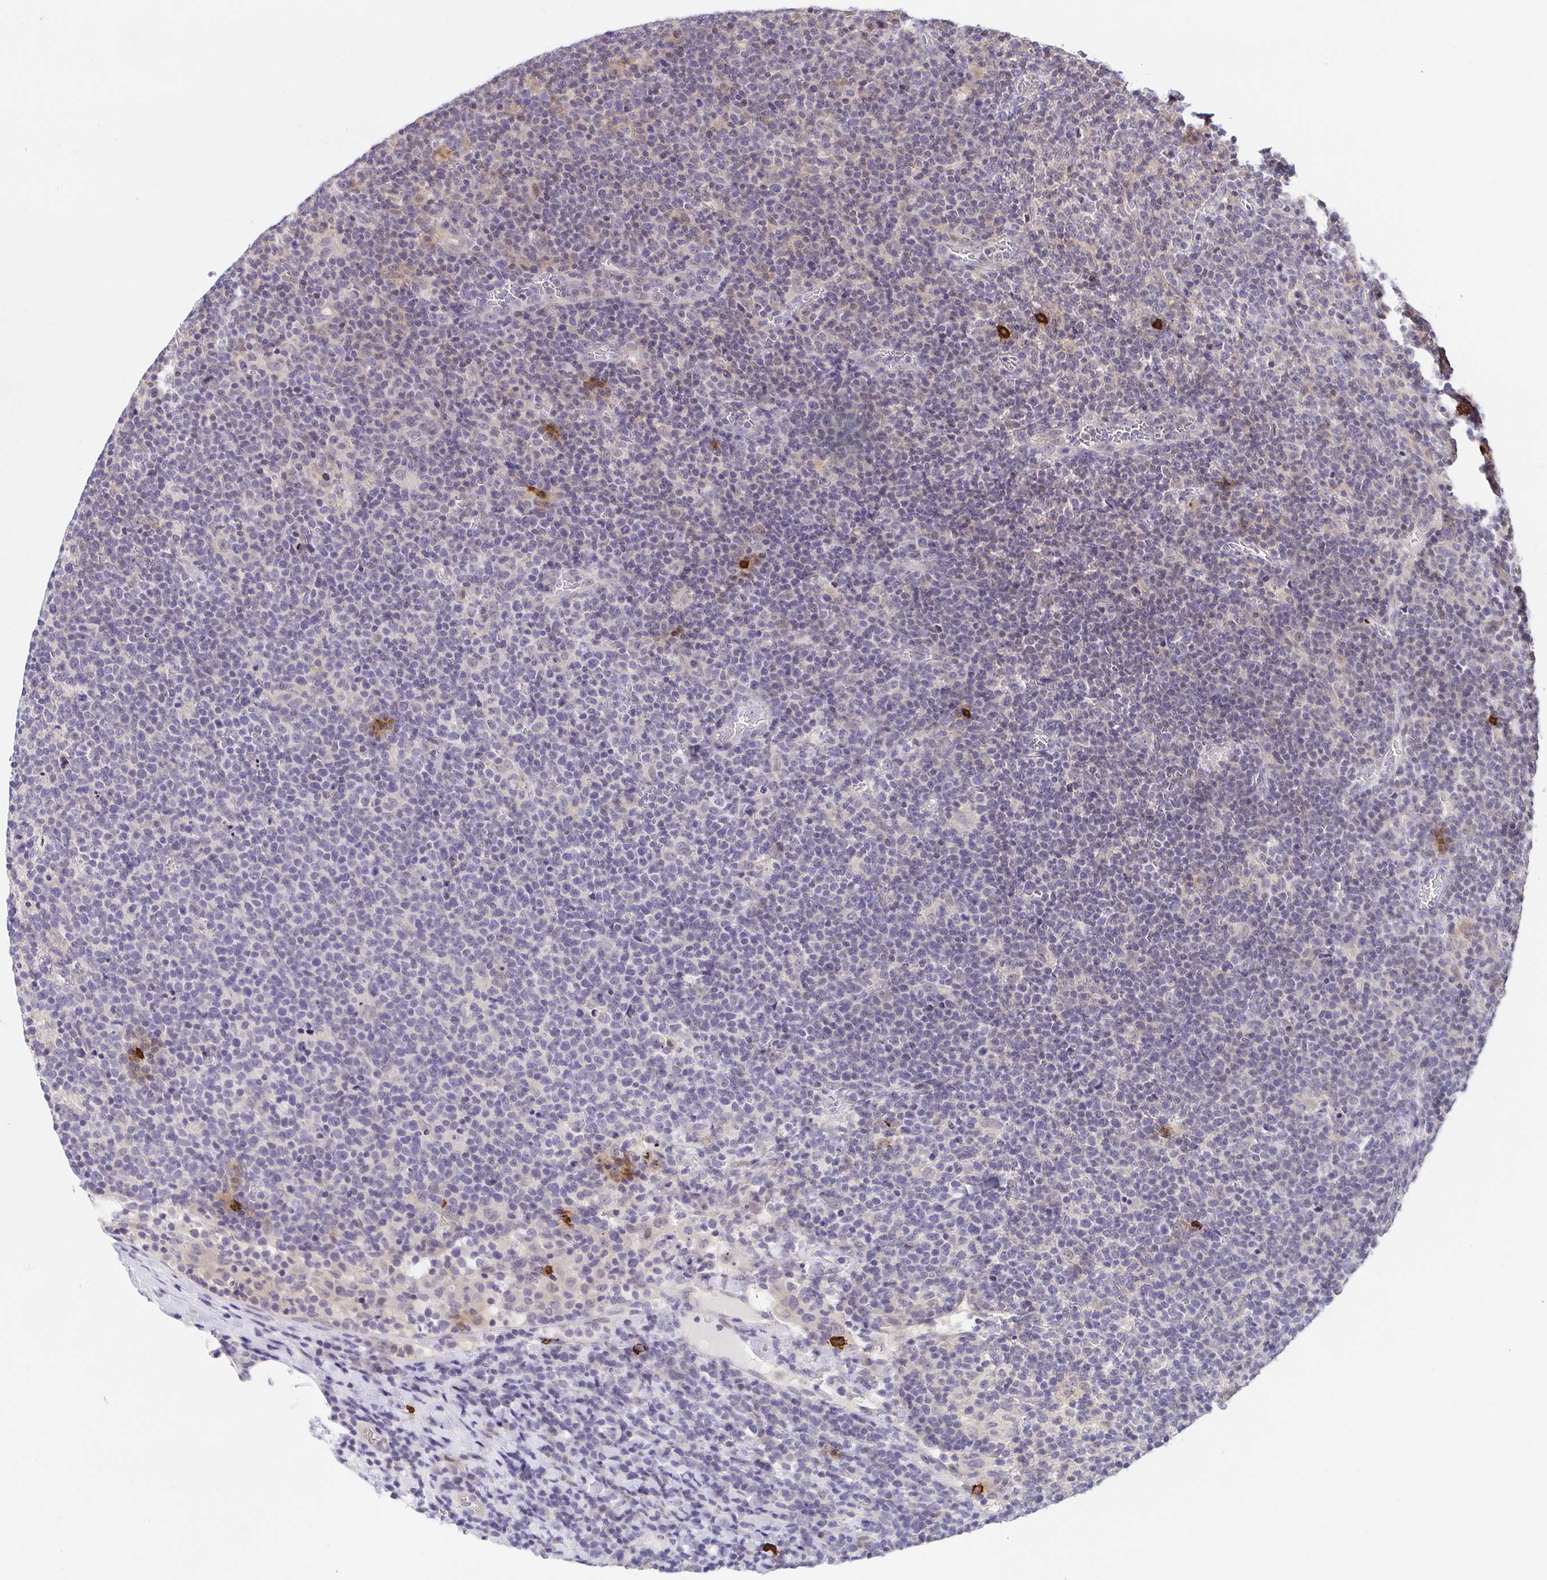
{"staining": {"intensity": "negative", "quantity": "none", "location": "none"}, "tissue": "lymphoma", "cell_type": "Tumor cells", "image_type": "cancer", "snomed": [{"axis": "morphology", "description": "Malignant lymphoma, non-Hodgkin's type, High grade"}, {"axis": "topography", "description": "Lymph node"}], "caption": "High power microscopy image of an IHC histopathology image of high-grade malignant lymphoma, non-Hodgkin's type, revealing no significant staining in tumor cells.", "gene": "PREPL", "patient": {"sex": "male", "age": 61}}